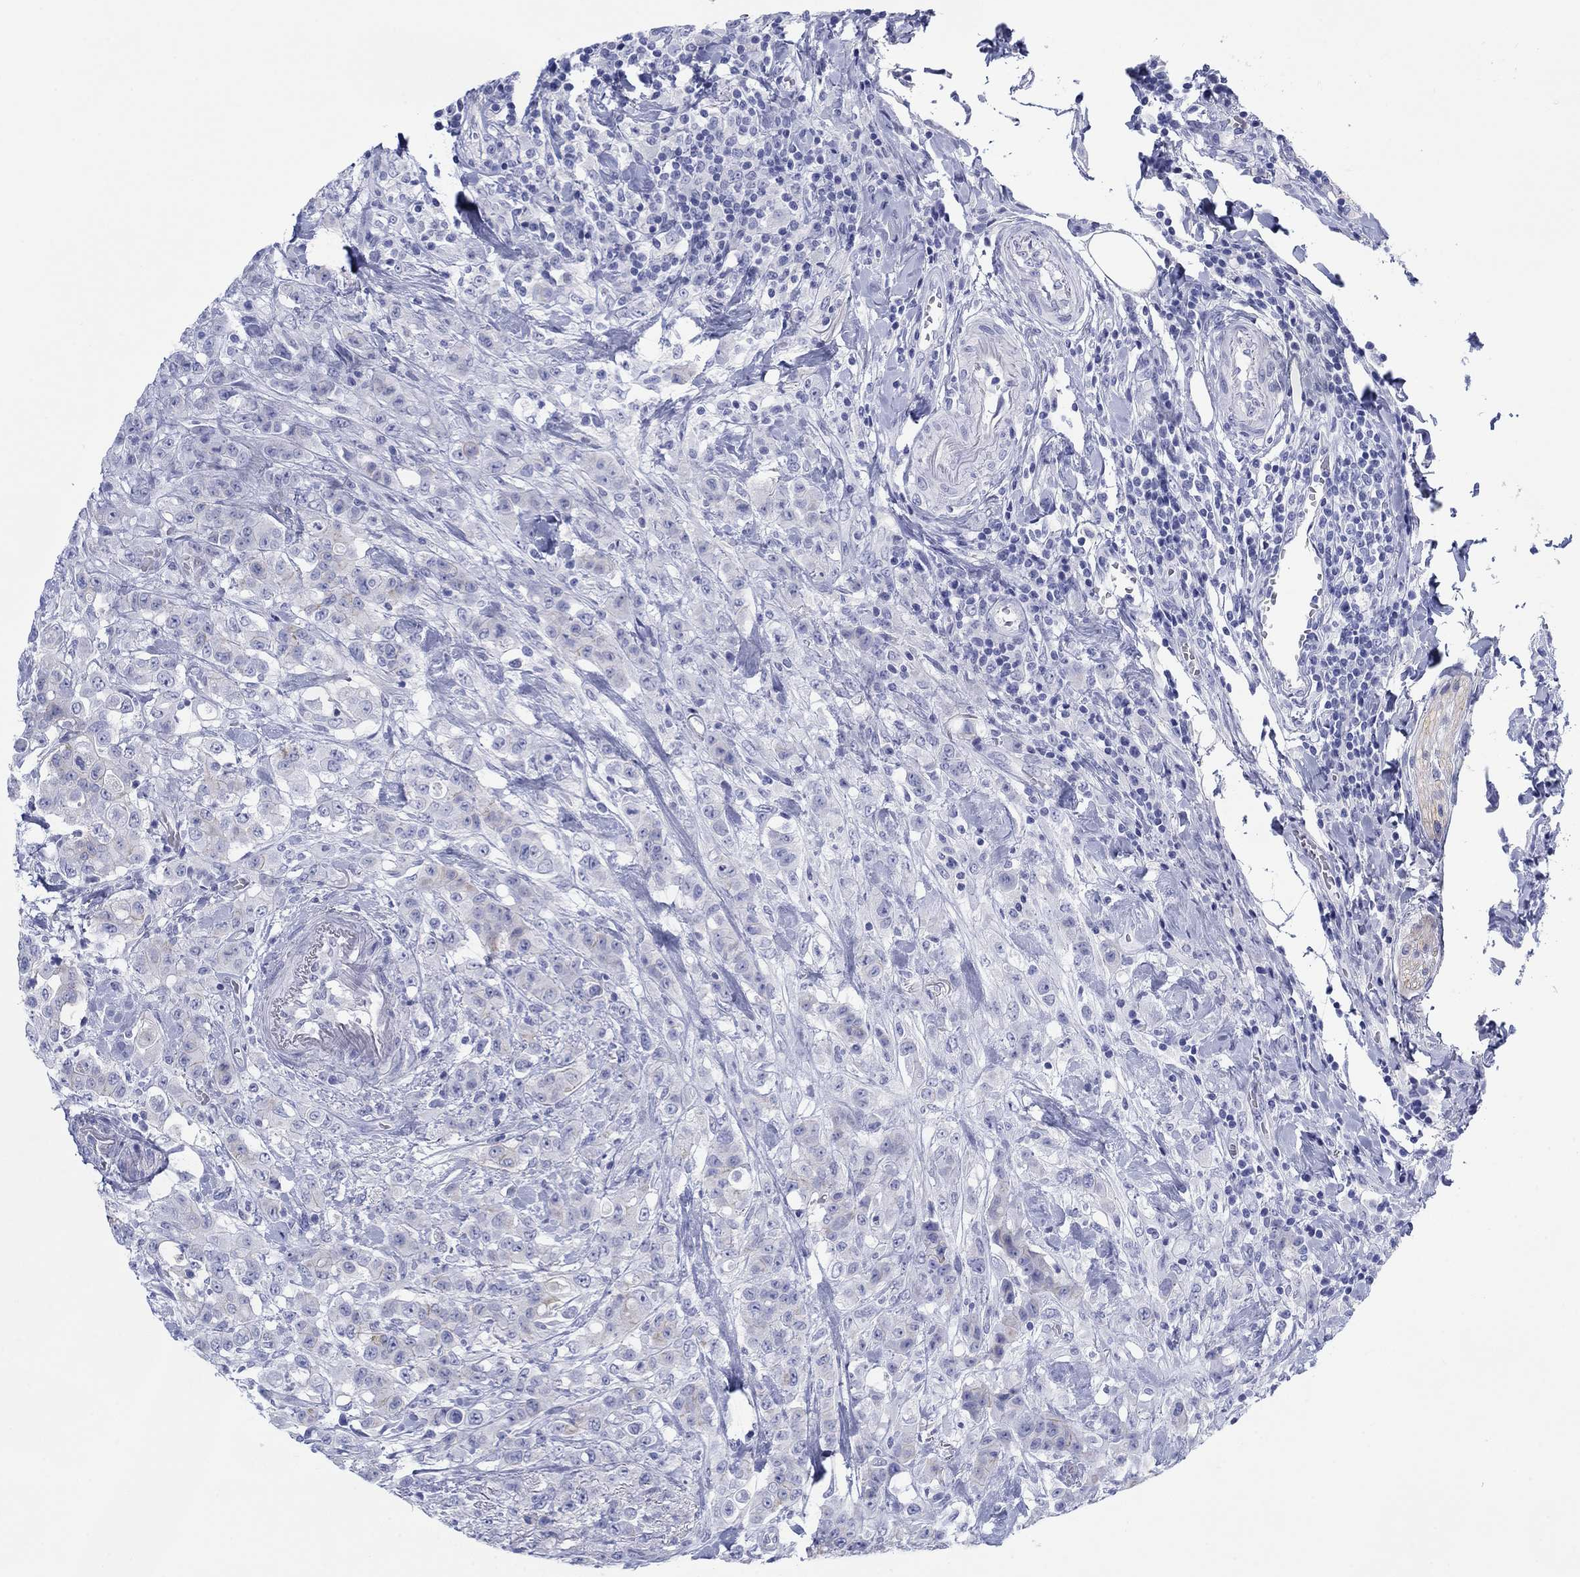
{"staining": {"intensity": "negative", "quantity": "none", "location": "none"}, "tissue": "colorectal cancer", "cell_type": "Tumor cells", "image_type": "cancer", "snomed": [{"axis": "morphology", "description": "Adenocarcinoma, NOS"}, {"axis": "topography", "description": "Colon"}], "caption": "A high-resolution micrograph shows immunohistochemistry staining of colorectal cancer, which demonstrates no significant expression in tumor cells.", "gene": "ATP1B1", "patient": {"sex": "female", "age": 69}}